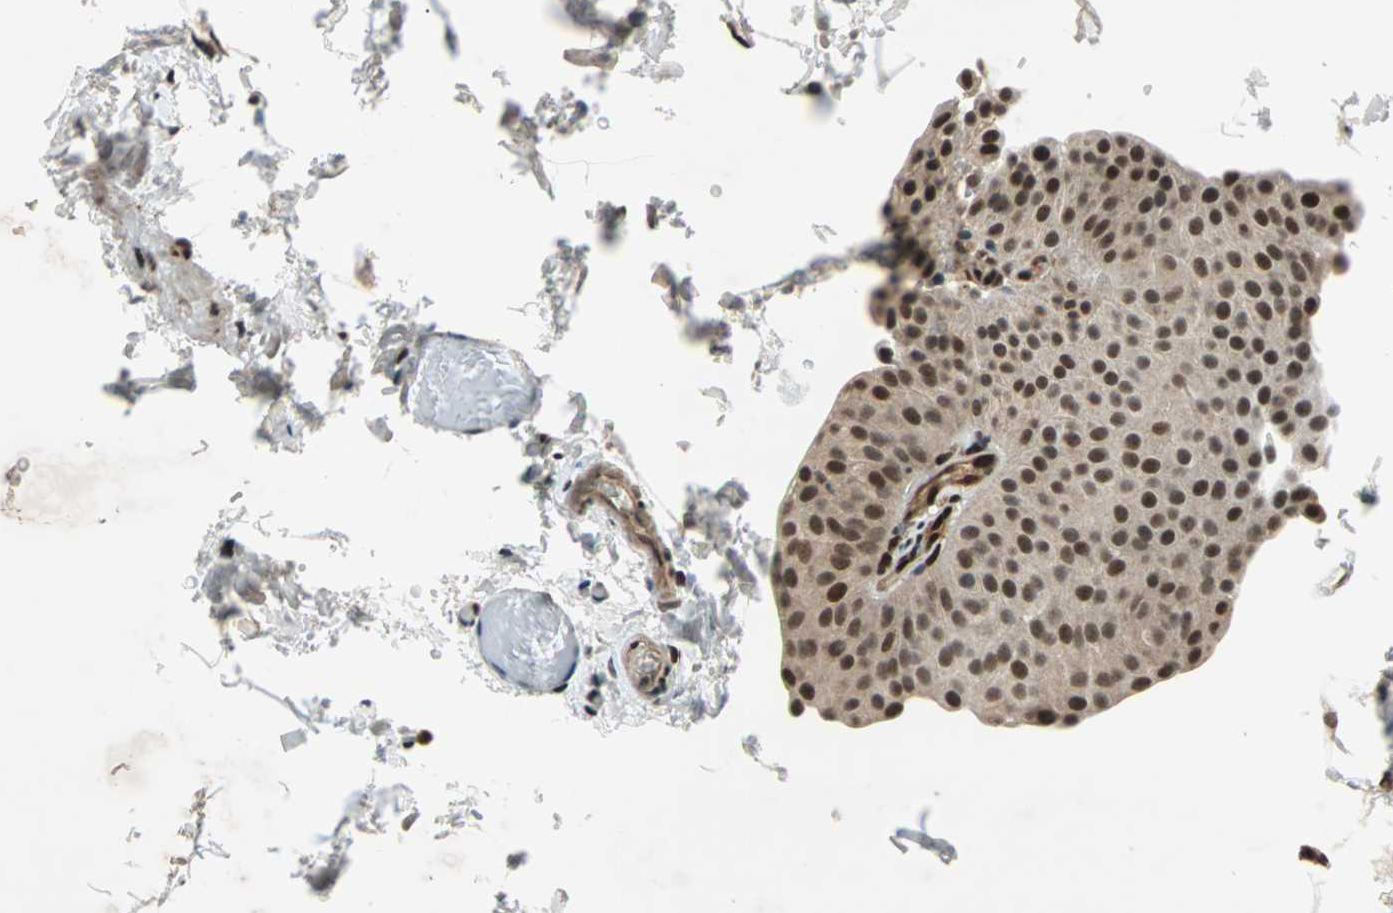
{"staining": {"intensity": "strong", "quantity": ">75%", "location": "cytoplasmic/membranous,nuclear"}, "tissue": "urothelial cancer", "cell_type": "Tumor cells", "image_type": "cancer", "snomed": [{"axis": "morphology", "description": "Urothelial carcinoma, Low grade"}, {"axis": "topography", "description": "Urinary bladder"}], "caption": "Tumor cells exhibit high levels of strong cytoplasmic/membranous and nuclear positivity in about >75% of cells in human urothelial cancer.", "gene": "WWTR1", "patient": {"sex": "female", "age": 60}}